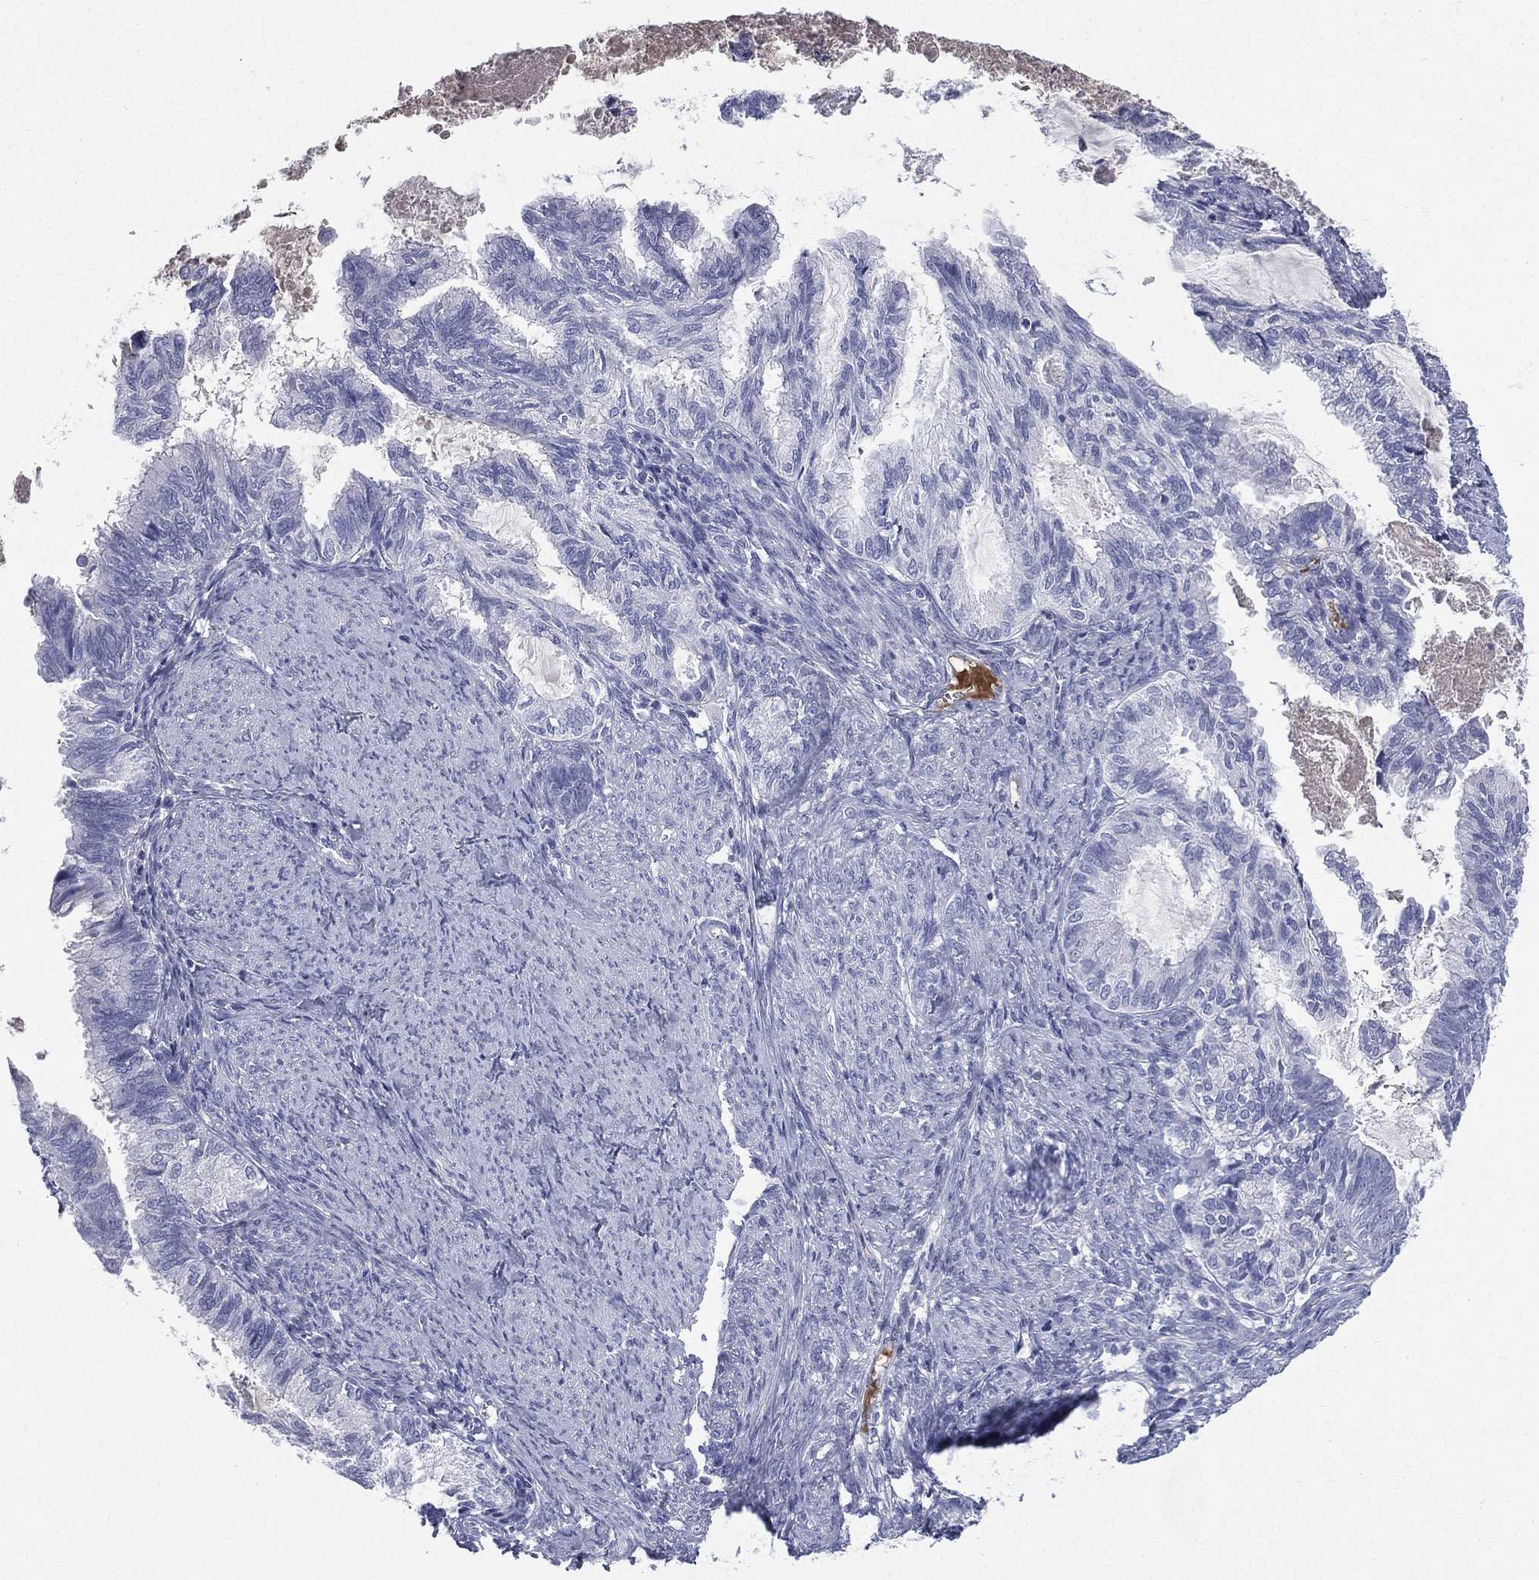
{"staining": {"intensity": "negative", "quantity": "none", "location": "none"}, "tissue": "endometrial cancer", "cell_type": "Tumor cells", "image_type": "cancer", "snomed": [{"axis": "morphology", "description": "Adenocarcinoma, NOS"}, {"axis": "topography", "description": "Endometrium"}], "caption": "Immunohistochemistry (IHC) of human endometrial cancer exhibits no staining in tumor cells. The staining is performed using DAB brown chromogen with nuclei counter-stained in using hematoxylin.", "gene": "HP", "patient": {"sex": "female", "age": 86}}